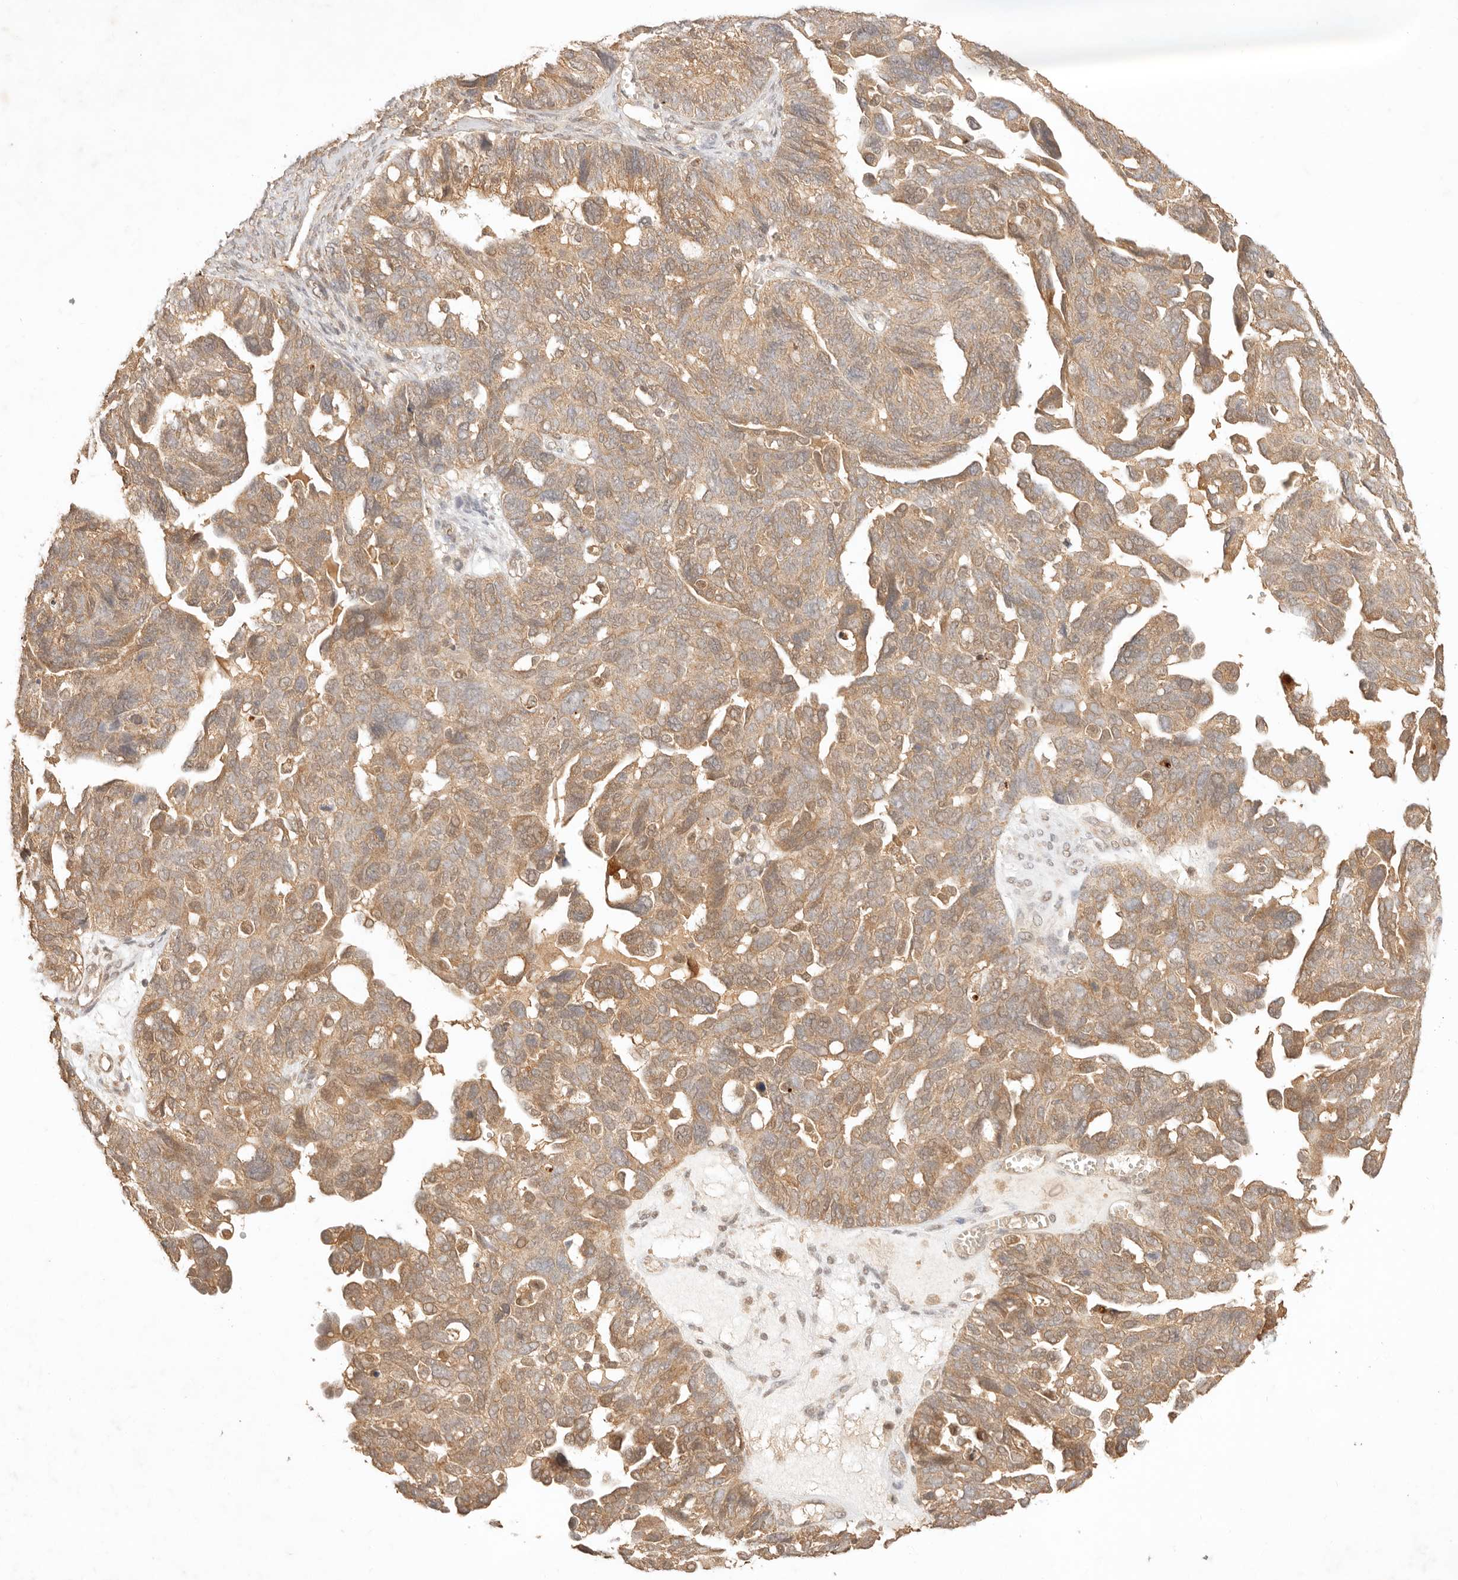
{"staining": {"intensity": "moderate", "quantity": ">75%", "location": "cytoplasmic/membranous"}, "tissue": "ovarian cancer", "cell_type": "Tumor cells", "image_type": "cancer", "snomed": [{"axis": "morphology", "description": "Cystadenocarcinoma, serous, NOS"}, {"axis": "topography", "description": "Ovary"}], "caption": "Immunohistochemistry (IHC) histopathology image of neoplastic tissue: human ovarian cancer (serous cystadenocarcinoma) stained using immunohistochemistry (IHC) exhibits medium levels of moderate protein expression localized specifically in the cytoplasmic/membranous of tumor cells, appearing as a cytoplasmic/membranous brown color.", "gene": "TRIM11", "patient": {"sex": "female", "age": 79}}